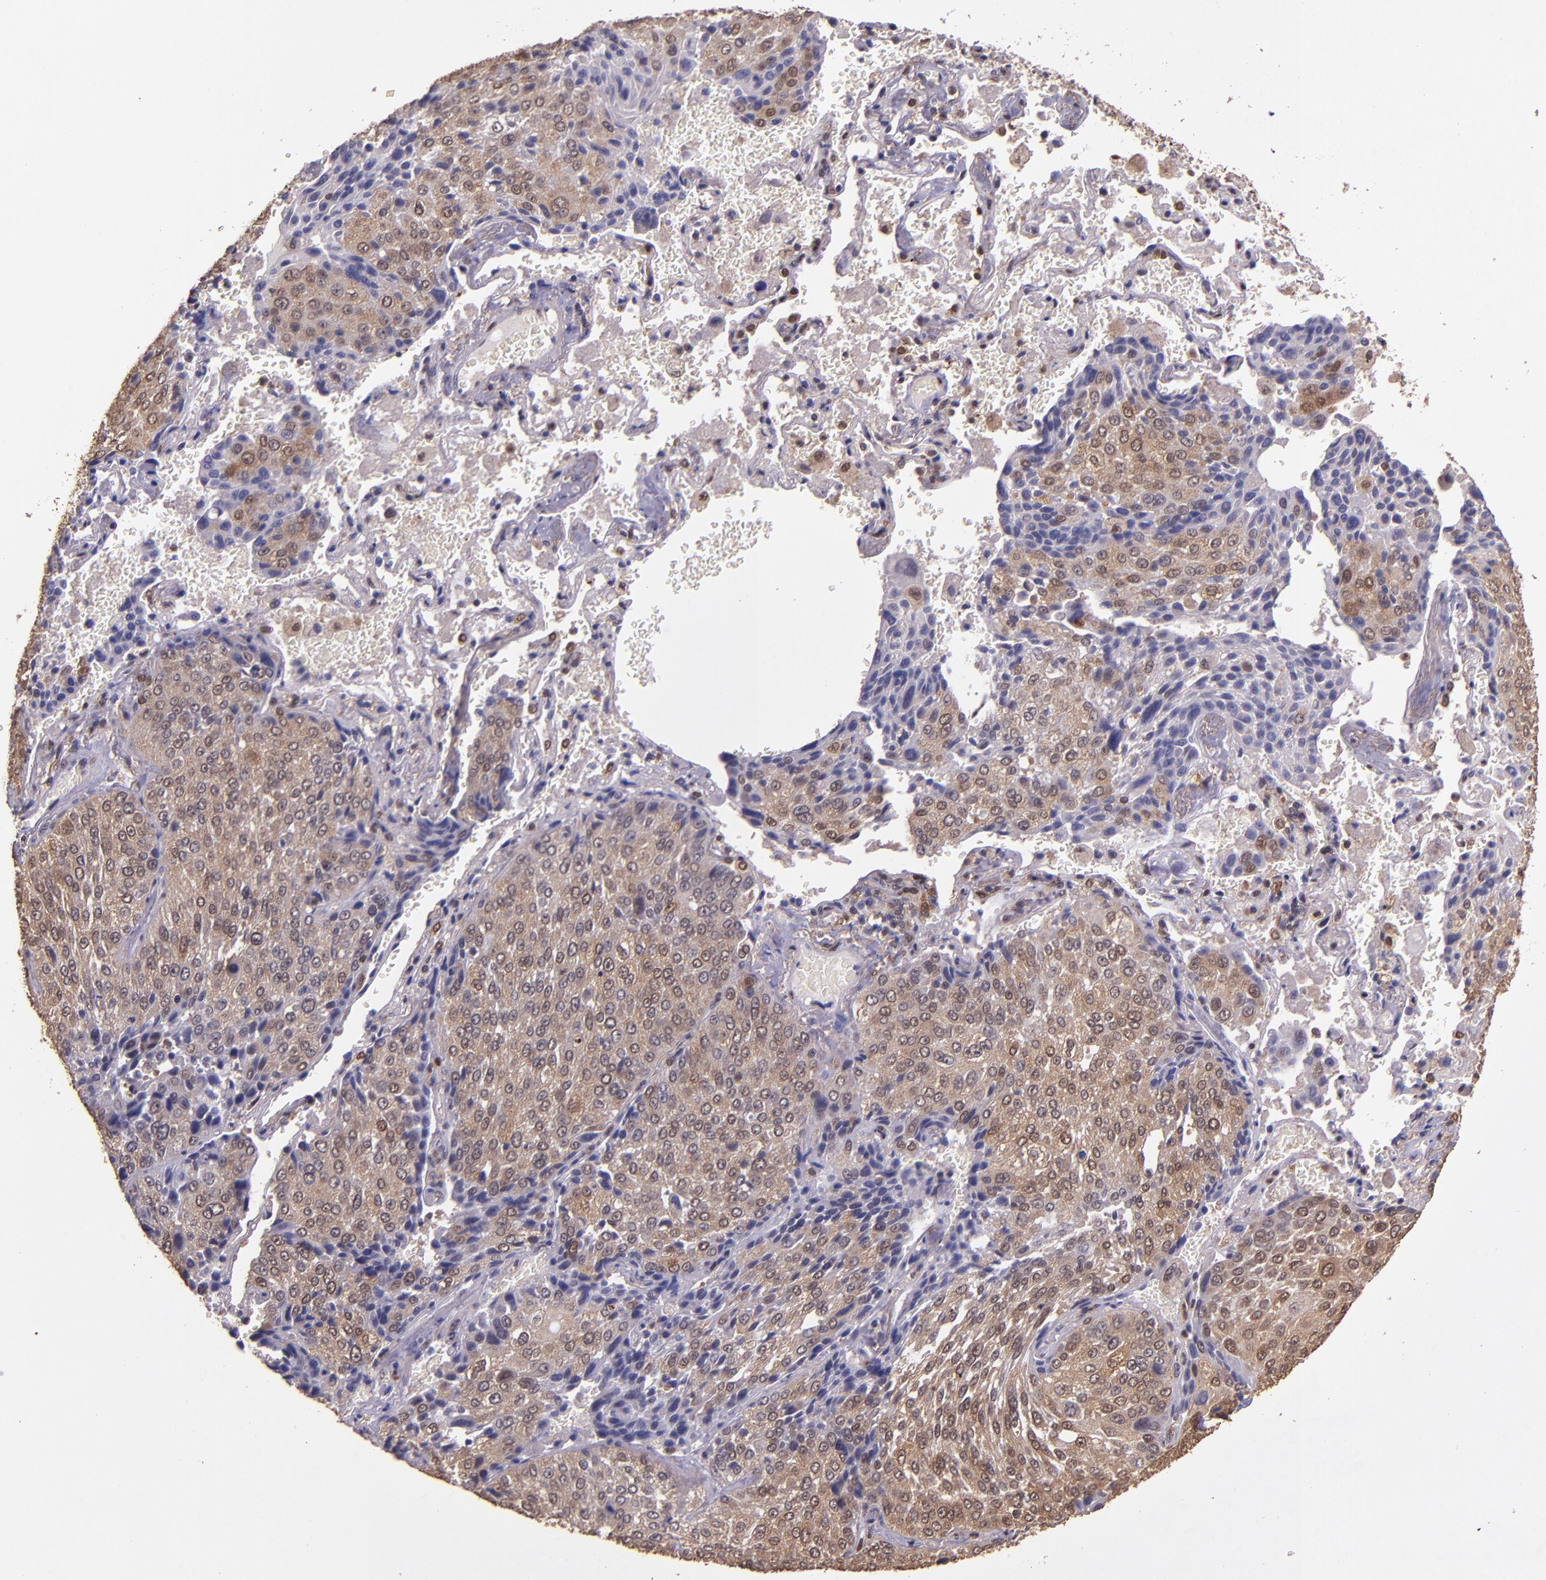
{"staining": {"intensity": "moderate", "quantity": ">75%", "location": "cytoplasmic/membranous,nuclear"}, "tissue": "lung cancer", "cell_type": "Tumor cells", "image_type": "cancer", "snomed": [{"axis": "morphology", "description": "Squamous cell carcinoma, NOS"}, {"axis": "topography", "description": "Lung"}], "caption": "Squamous cell carcinoma (lung) stained for a protein (brown) shows moderate cytoplasmic/membranous and nuclear positive positivity in approximately >75% of tumor cells.", "gene": "STAT6", "patient": {"sex": "male", "age": 54}}